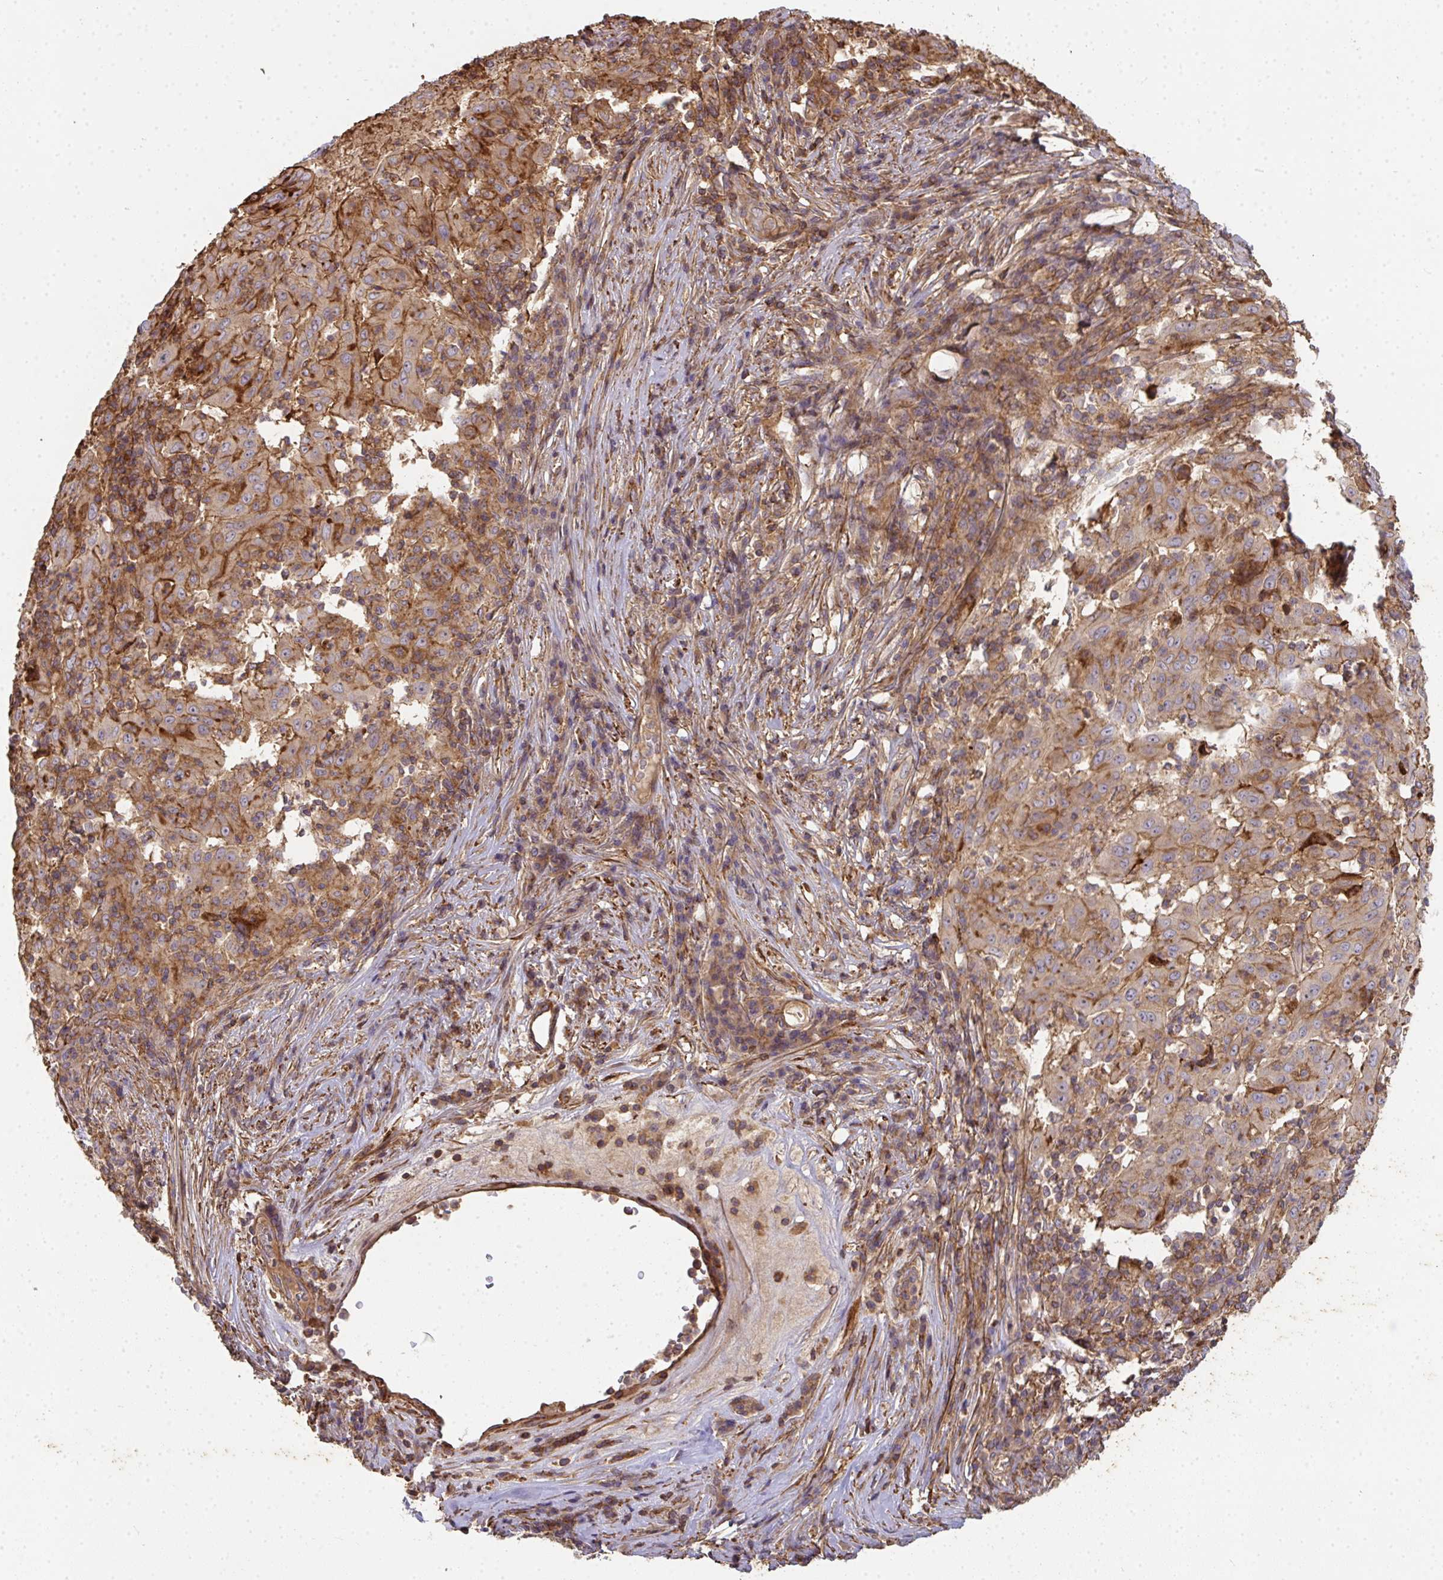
{"staining": {"intensity": "strong", "quantity": "<25%", "location": "cytoplasmic/membranous"}, "tissue": "pancreatic cancer", "cell_type": "Tumor cells", "image_type": "cancer", "snomed": [{"axis": "morphology", "description": "Adenocarcinoma, NOS"}, {"axis": "topography", "description": "Pancreas"}], "caption": "Pancreatic cancer (adenocarcinoma) stained for a protein exhibits strong cytoplasmic/membranous positivity in tumor cells.", "gene": "TNMD", "patient": {"sex": "male", "age": 63}}